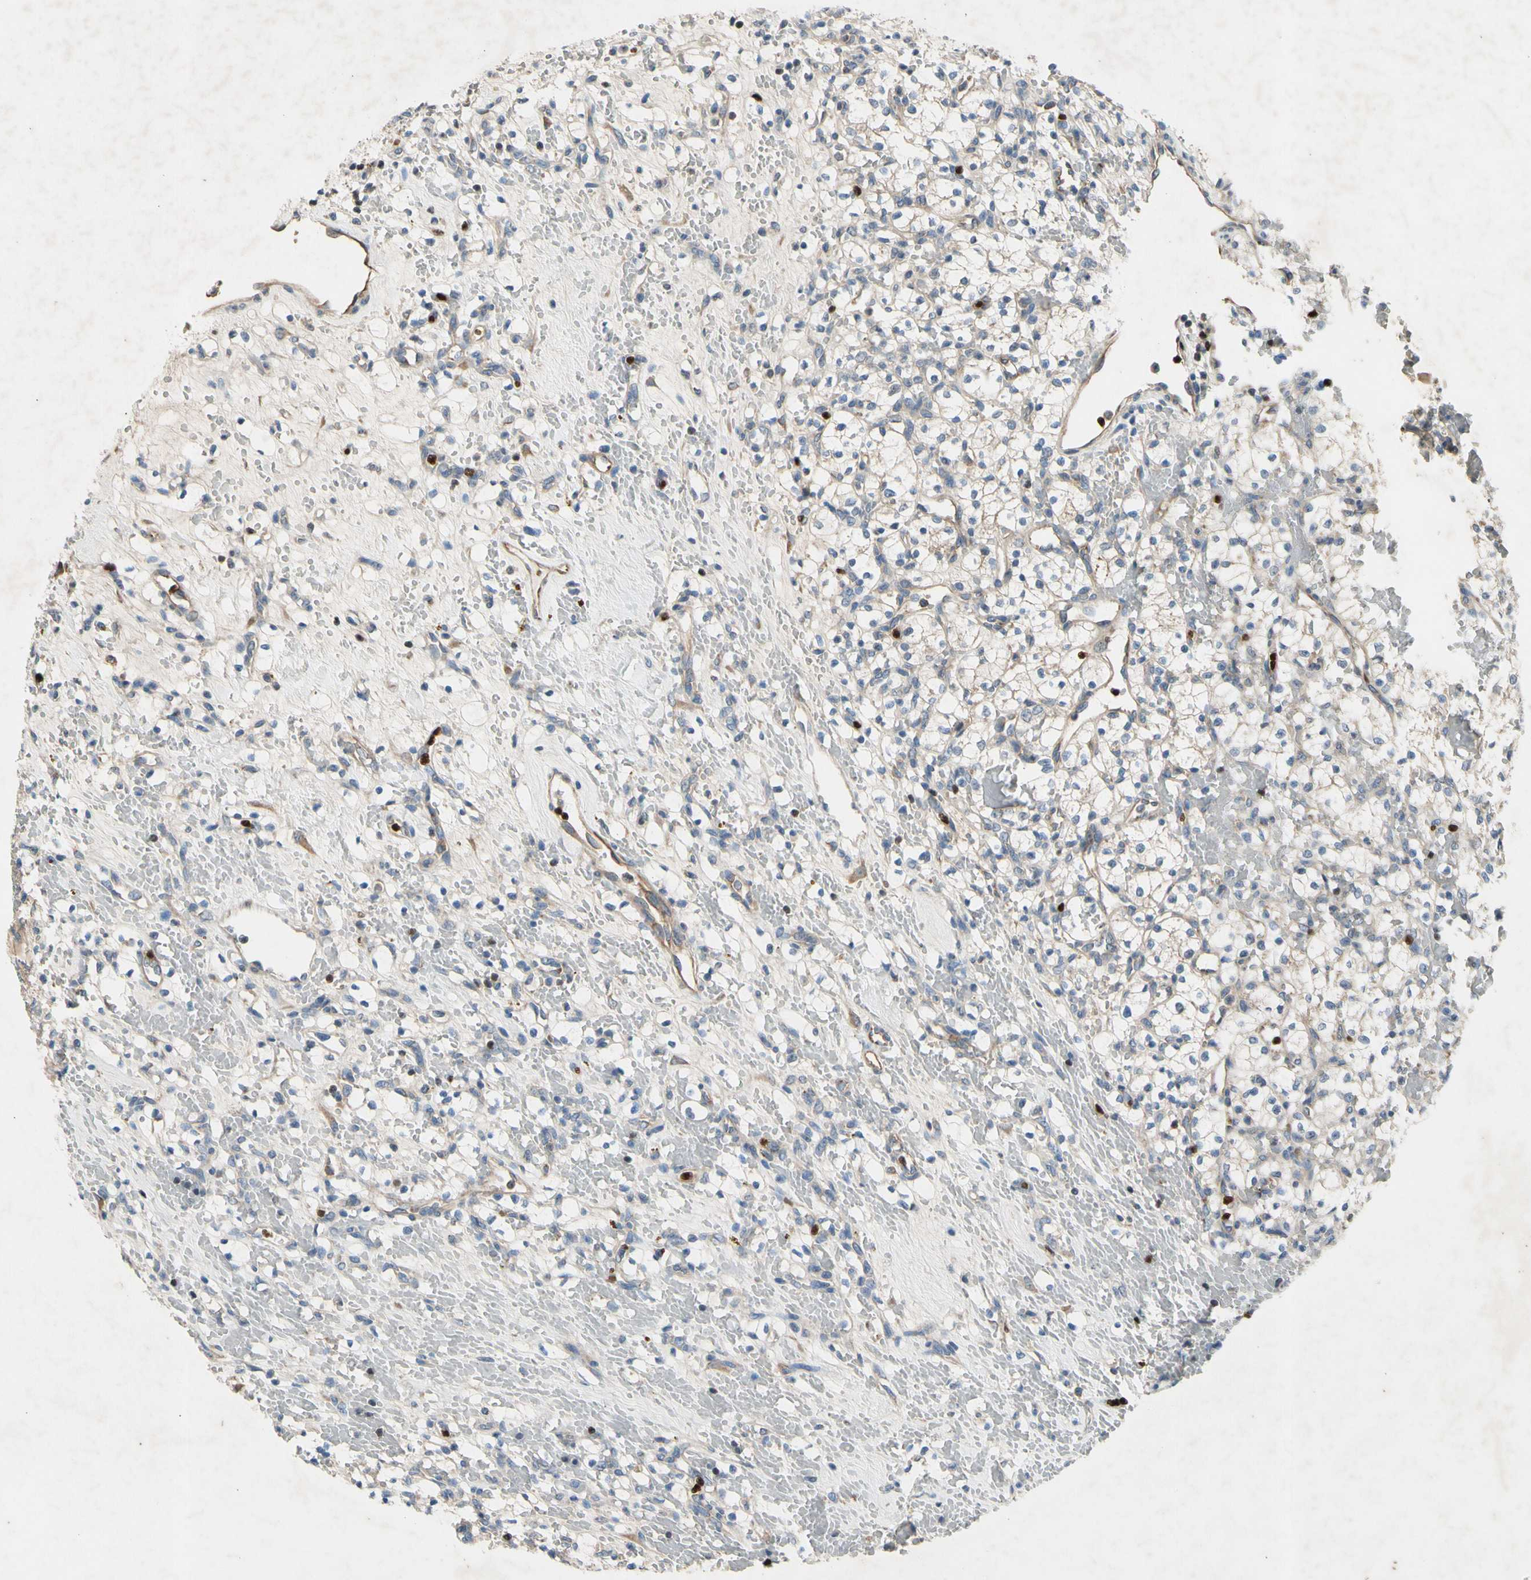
{"staining": {"intensity": "negative", "quantity": "none", "location": "none"}, "tissue": "renal cancer", "cell_type": "Tumor cells", "image_type": "cancer", "snomed": [{"axis": "morphology", "description": "Adenocarcinoma, NOS"}, {"axis": "topography", "description": "Kidney"}], "caption": "A high-resolution micrograph shows immunohistochemistry (IHC) staining of renal cancer (adenocarcinoma), which exhibits no significant expression in tumor cells.", "gene": "TBX21", "patient": {"sex": "female", "age": 60}}